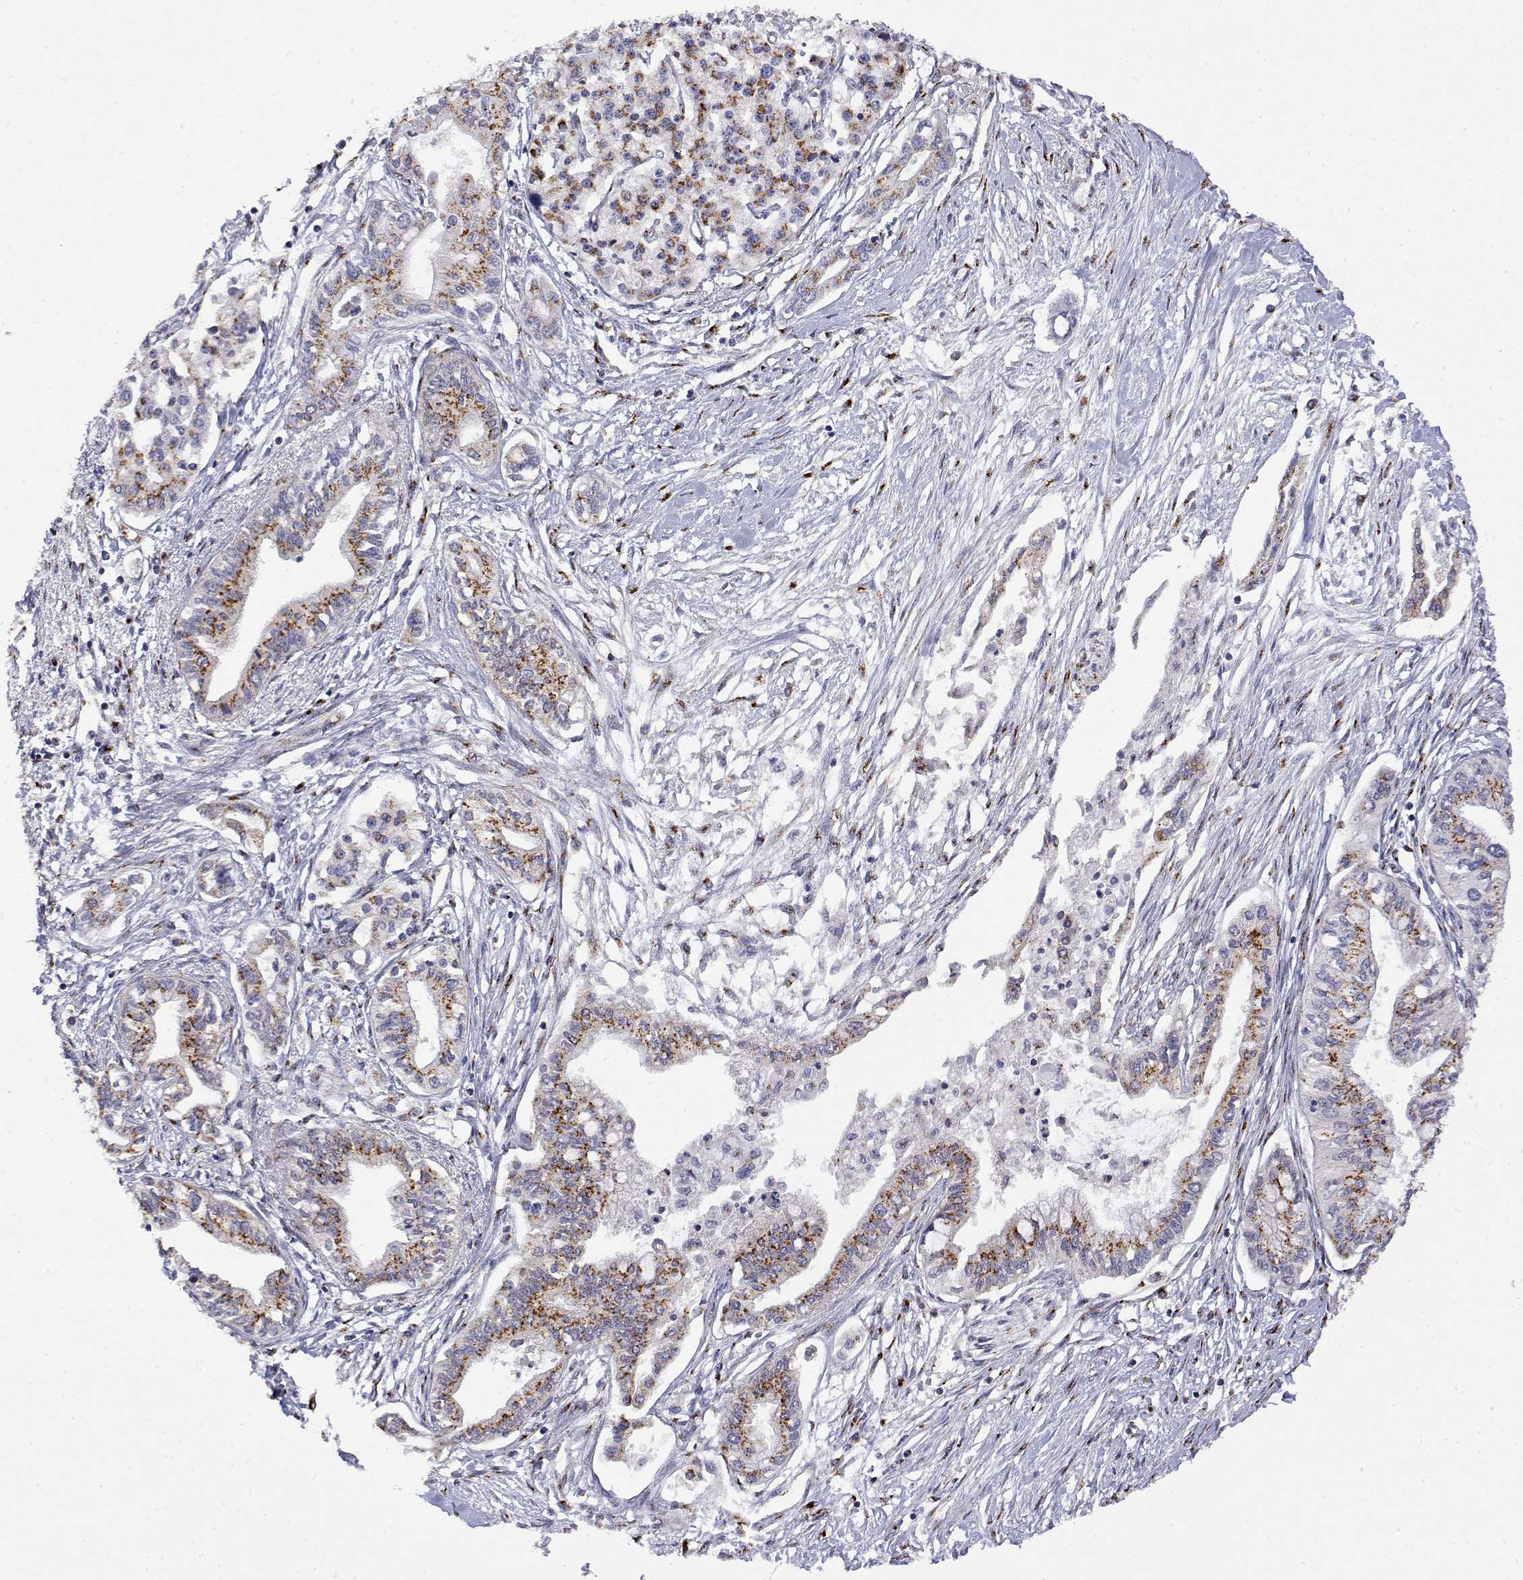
{"staining": {"intensity": "strong", "quantity": "25%-75%", "location": "cytoplasmic/membranous"}, "tissue": "pancreatic cancer", "cell_type": "Tumor cells", "image_type": "cancer", "snomed": [{"axis": "morphology", "description": "Adenocarcinoma, NOS"}, {"axis": "topography", "description": "Pancreas"}], "caption": "IHC image of human adenocarcinoma (pancreatic) stained for a protein (brown), which reveals high levels of strong cytoplasmic/membranous positivity in approximately 25%-75% of tumor cells.", "gene": "YIPF3", "patient": {"sex": "male", "age": 60}}